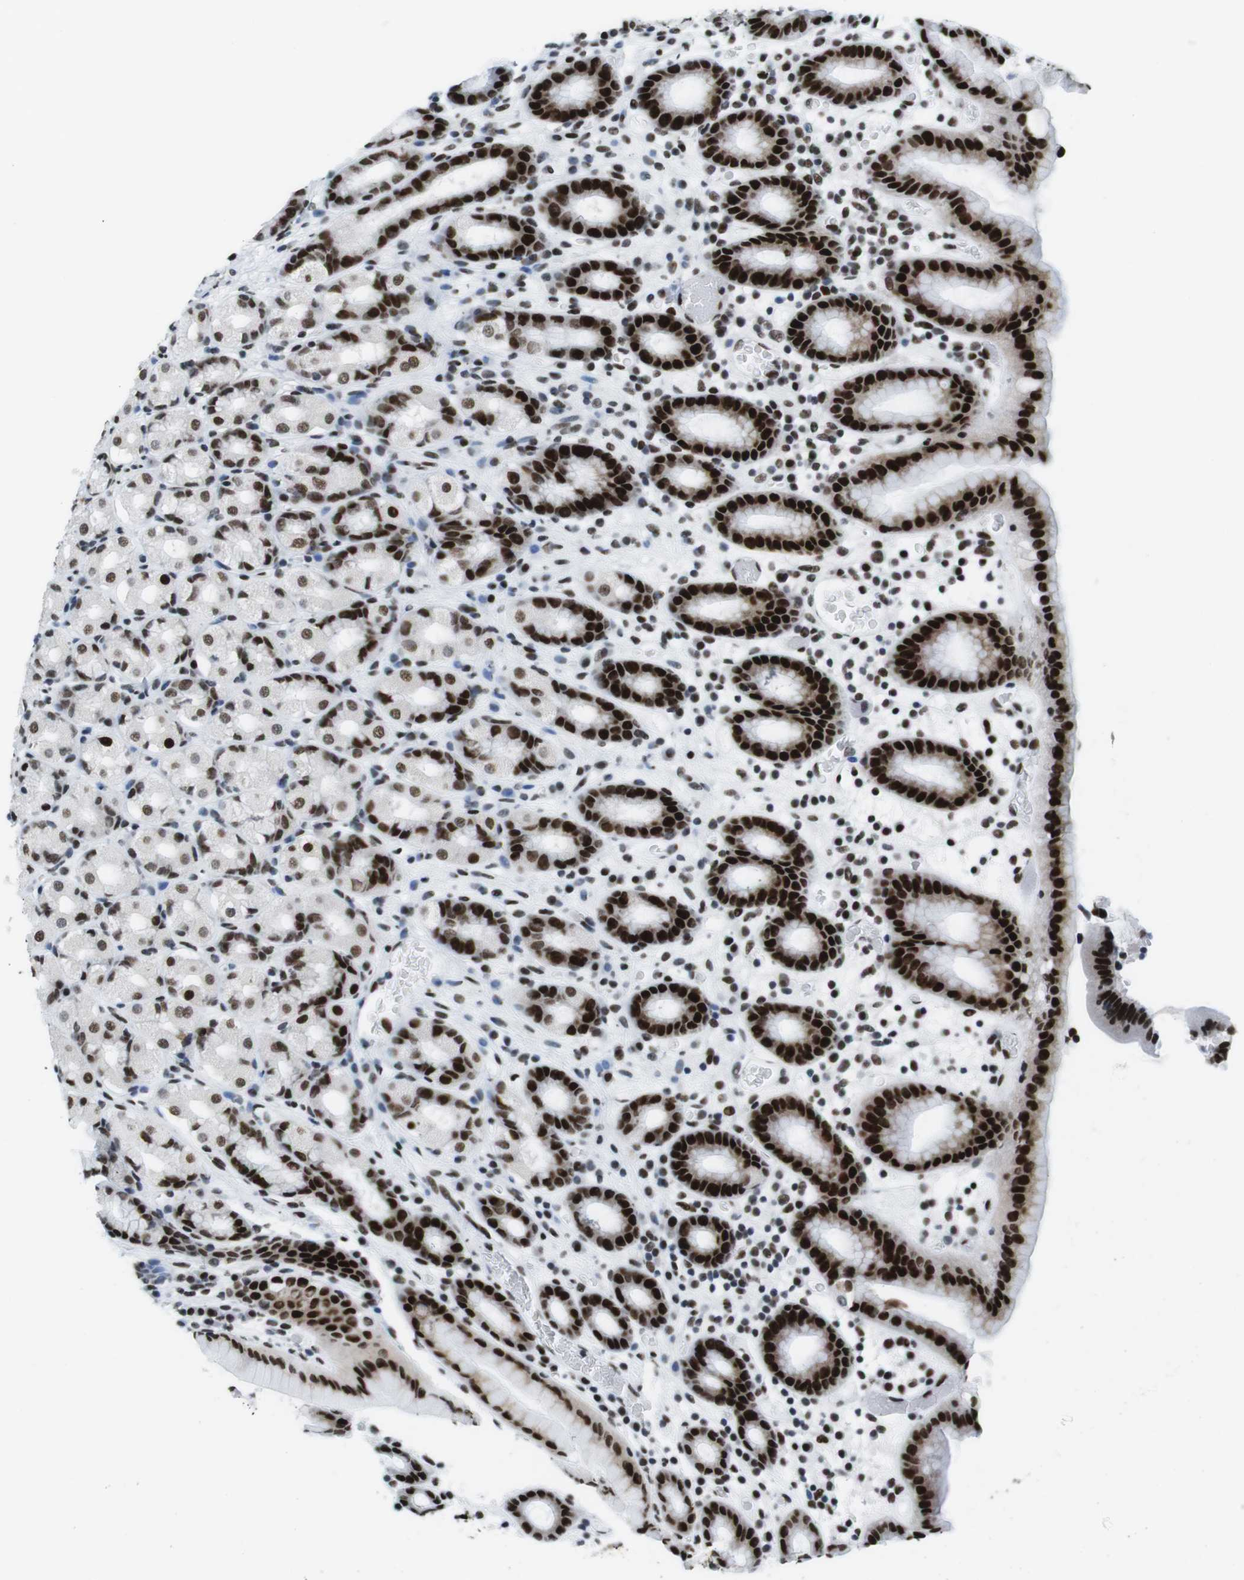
{"staining": {"intensity": "strong", "quantity": ">75%", "location": "nuclear"}, "tissue": "stomach", "cell_type": "Glandular cells", "image_type": "normal", "snomed": [{"axis": "morphology", "description": "Normal tissue, NOS"}, {"axis": "topography", "description": "Stomach, upper"}], "caption": "Immunohistochemistry staining of benign stomach, which reveals high levels of strong nuclear staining in about >75% of glandular cells indicating strong nuclear protein positivity. The staining was performed using DAB (3,3'-diaminobenzidine) (brown) for protein detection and nuclei were counterstained in hematoxylin (blue).", "gene": "CITED2", "patient": {"sex": "male", "age": 68}}